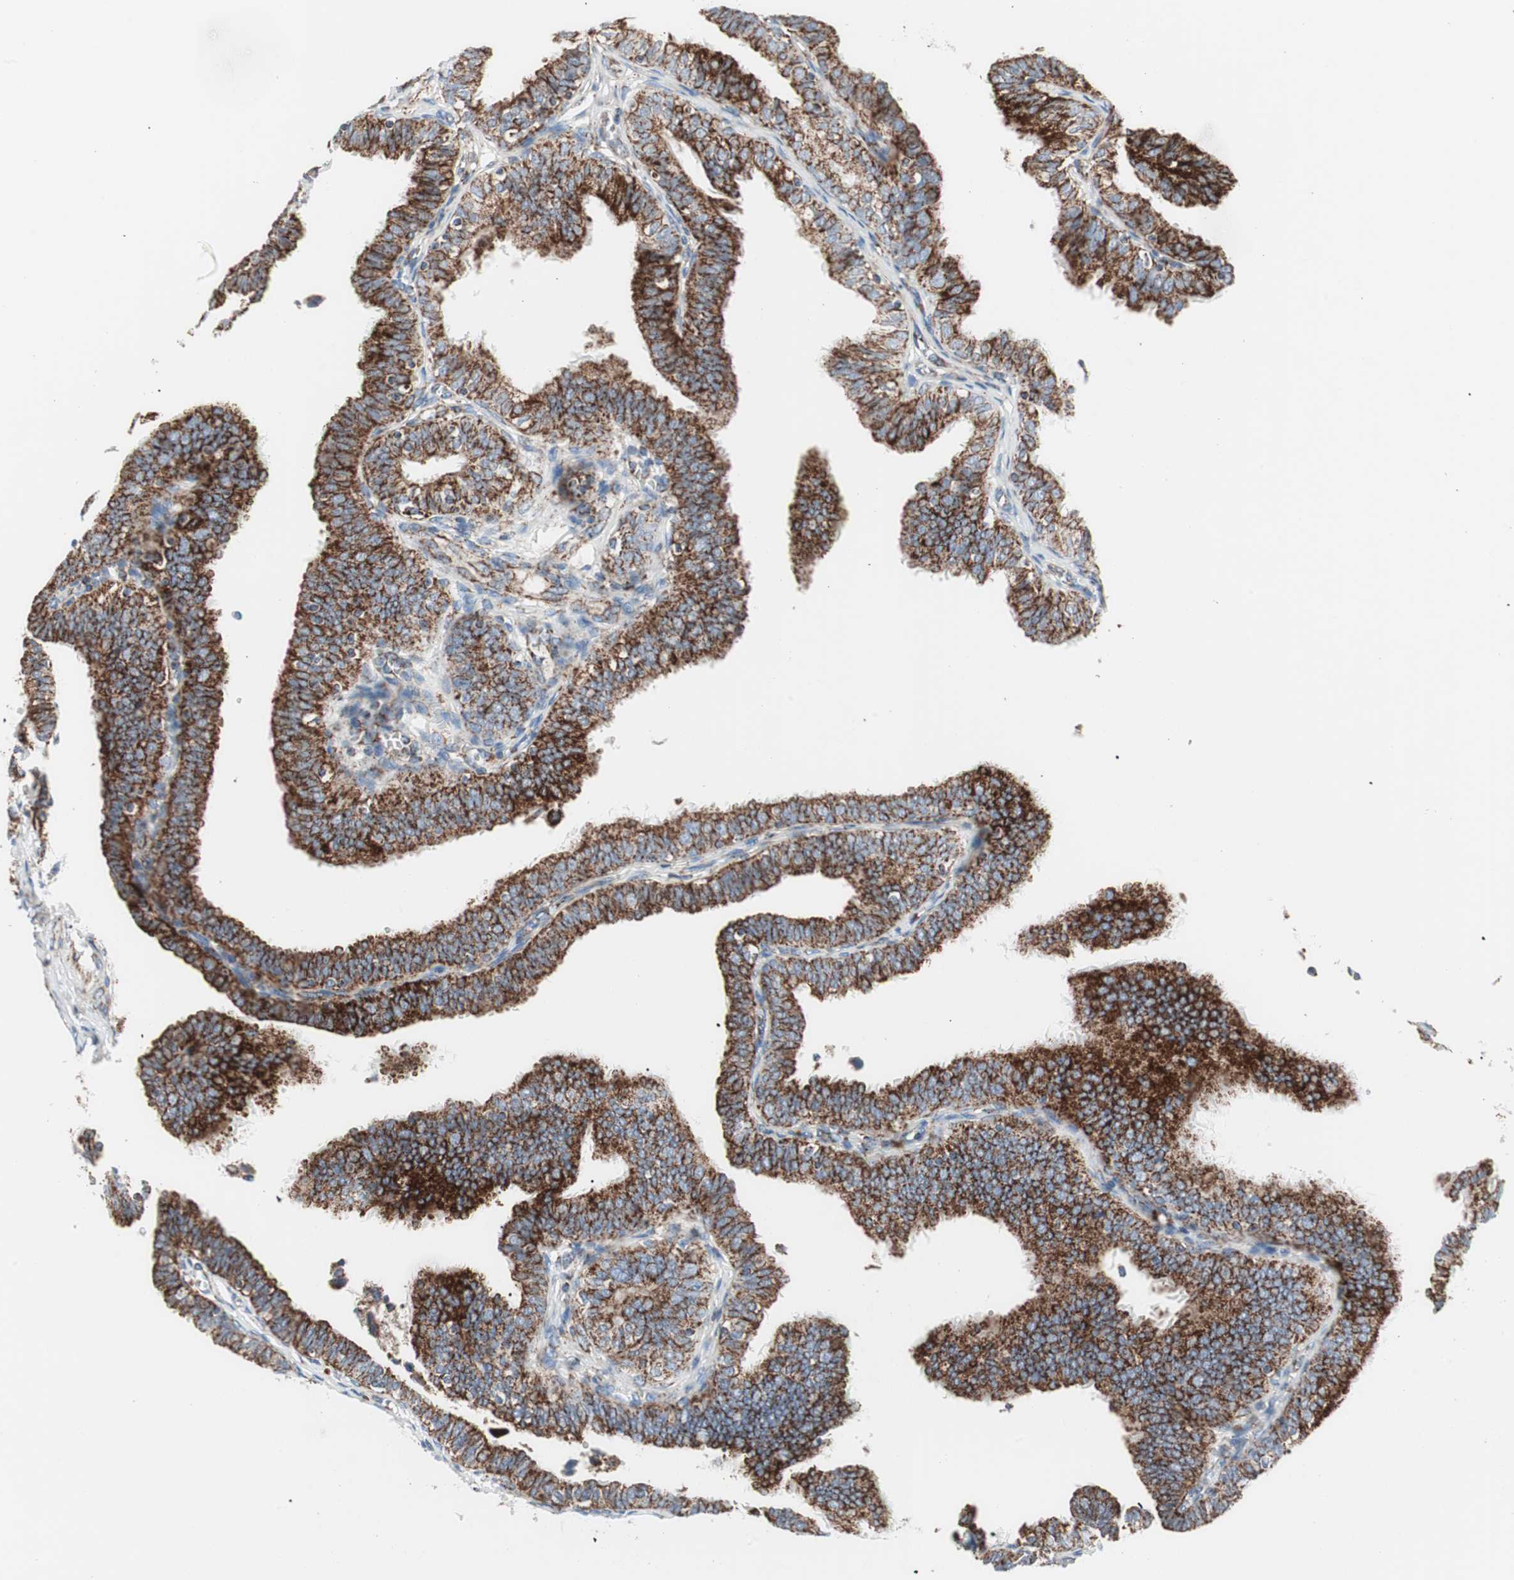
{"staining": {"intensity": "strong", "quantity": ">75%", "location": "cytoplasmic/membranous"}, "tissue": "fallopian tube", "cell_type": "Glandular cells", "image_type": "normal", "snomed": [{"axis": "morphology", "description": "Normal tissue, NOS"}, {"axis": "topography", "description": "Fallopian tube"}], "caption": "This image reveals IHC staining of unremarkable fallopian tube, with high strong cytoplasmic/membranous positivity in approximately >75% of glandular cells.", "gene": "TOMM20", "patient": {"sex": "female", "age": 46}}